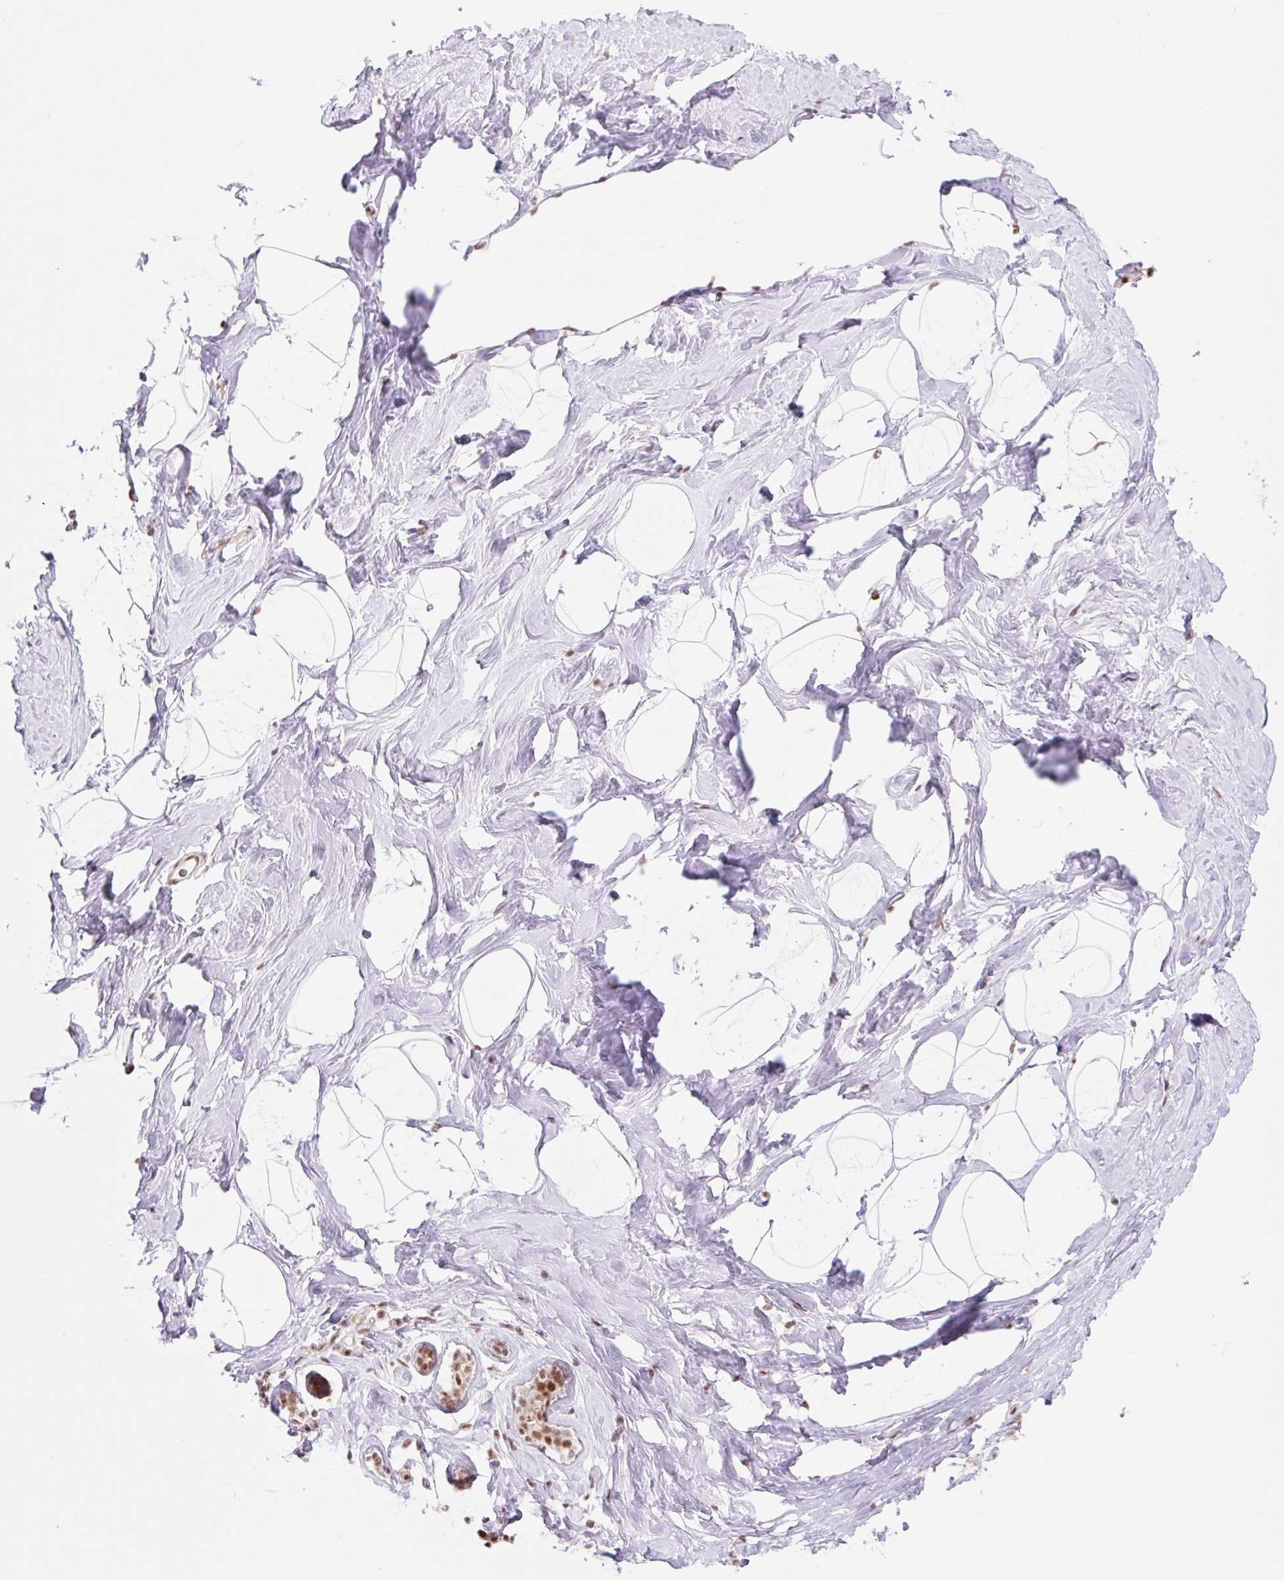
{"staining": {"intensity": "negative", "quantity": "none", "location": "none"}, "tissue": "breast", "cell_type": "Adipocytes", "image_type": "normal", "snomed": [{"axis": "morphology", "description": "Normal tissue, NOS"}, {"axis": "topography", "description": "Breast"}], "caption": "DAB immunohistochemical staining of normal human breast displays no significant staining in adipocytes.", "gene": "PRDM11", "patient": {"sex": "female", "age": 32}}